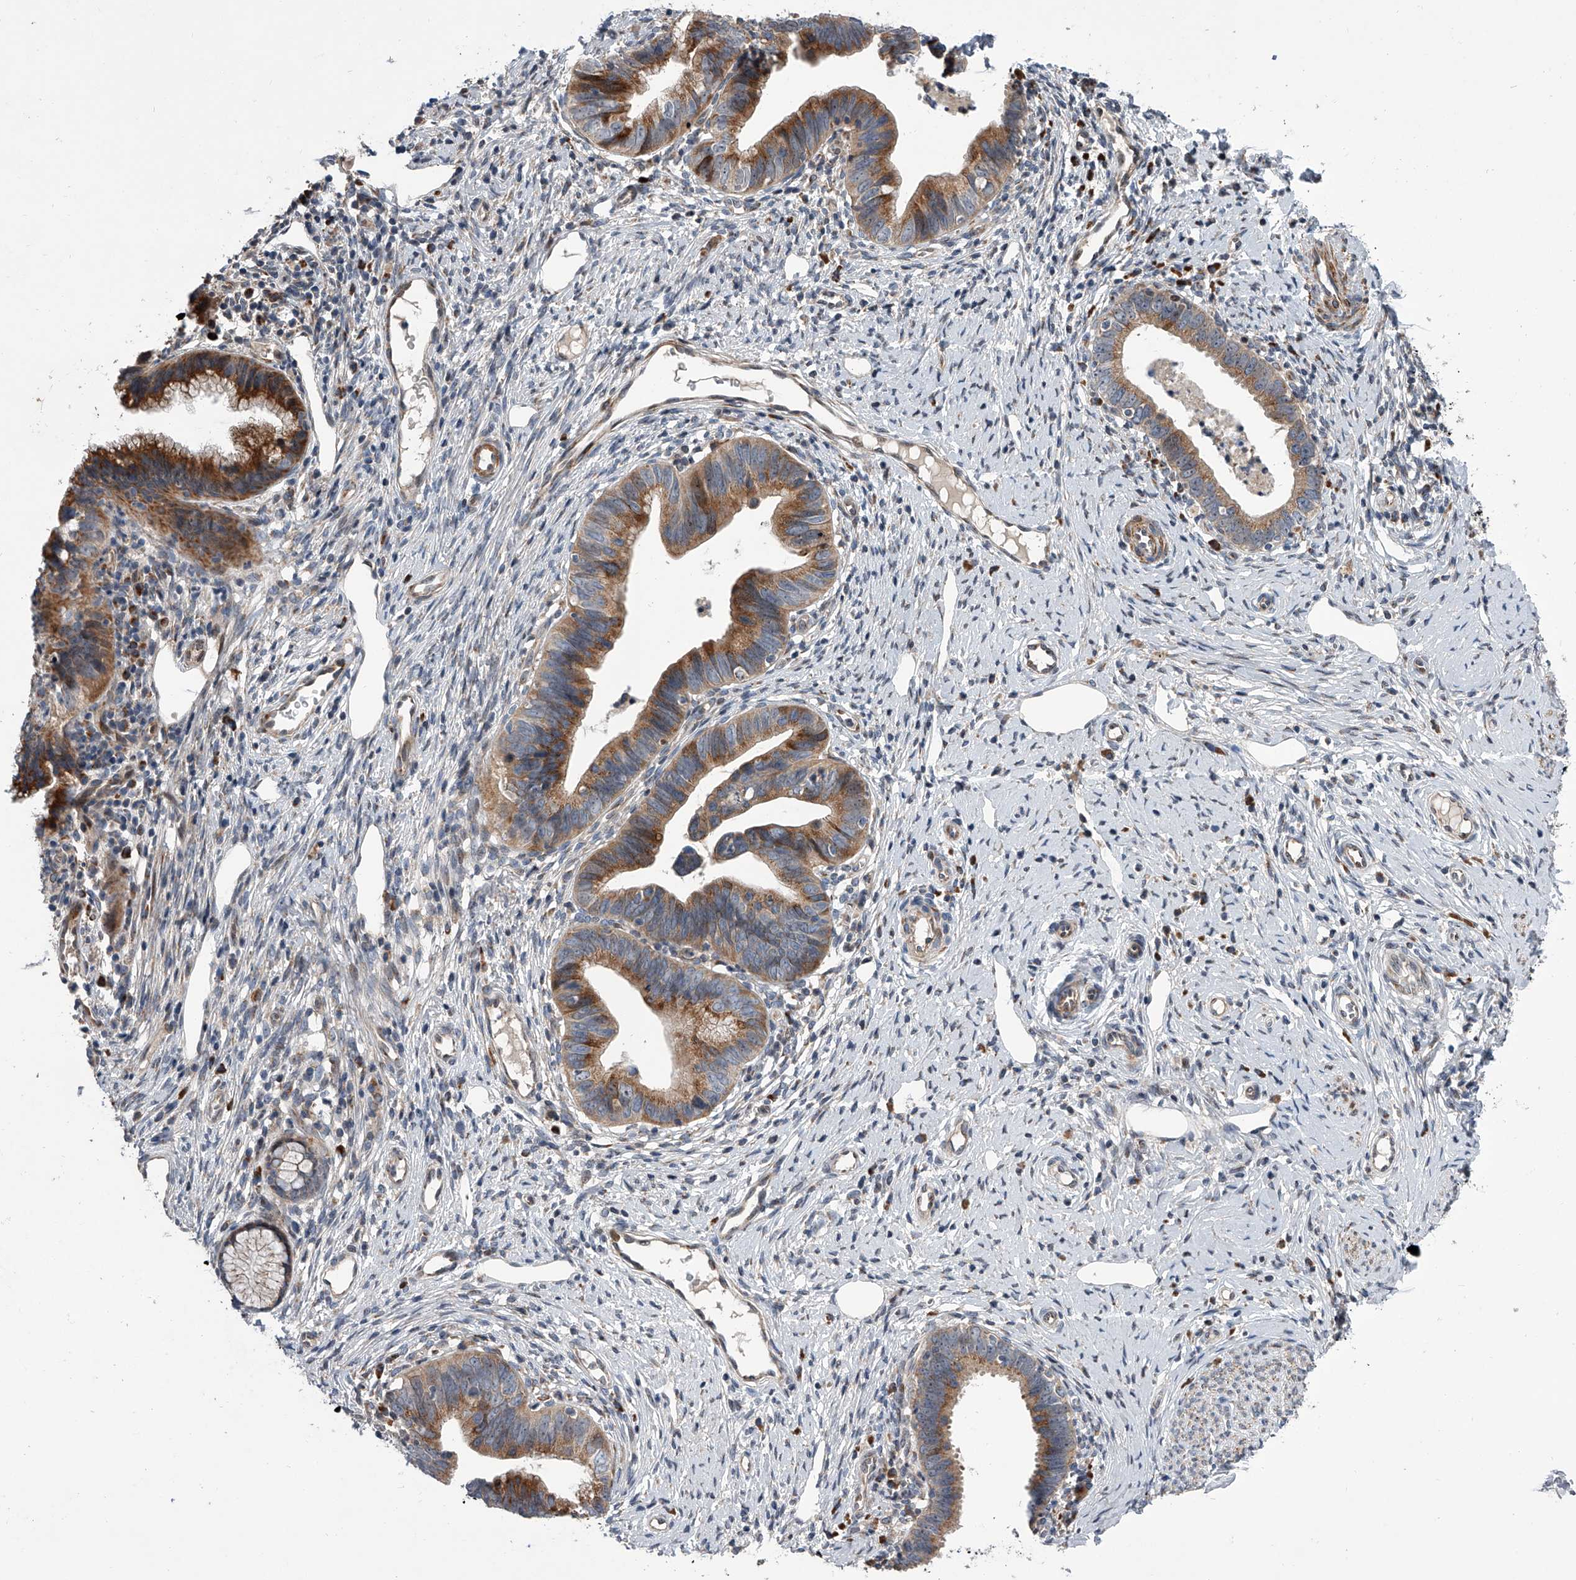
{"staining": {"intensity": "moderate", "quantity": ">75%", "location": "cytoplasmic/membranous"}, "tissue": "cervical cancer", "cell_type": "Tumor cells", "image_type": "cancer", "snomed": [{"axis": "morphology", "description": "Adenocarcinoma, NOS"}, {"axis": "topography", "description": "Cervix"}], "caption": "This is a photomicrograph of immunohistochemistry staining of cervical cancer (adenocarcinoma), which shows moderate positivity in the cytoplasmic/membranous of tumor cells.", "gene": "DLGAP2", "patient": {"sex": "female", "age": 36}}